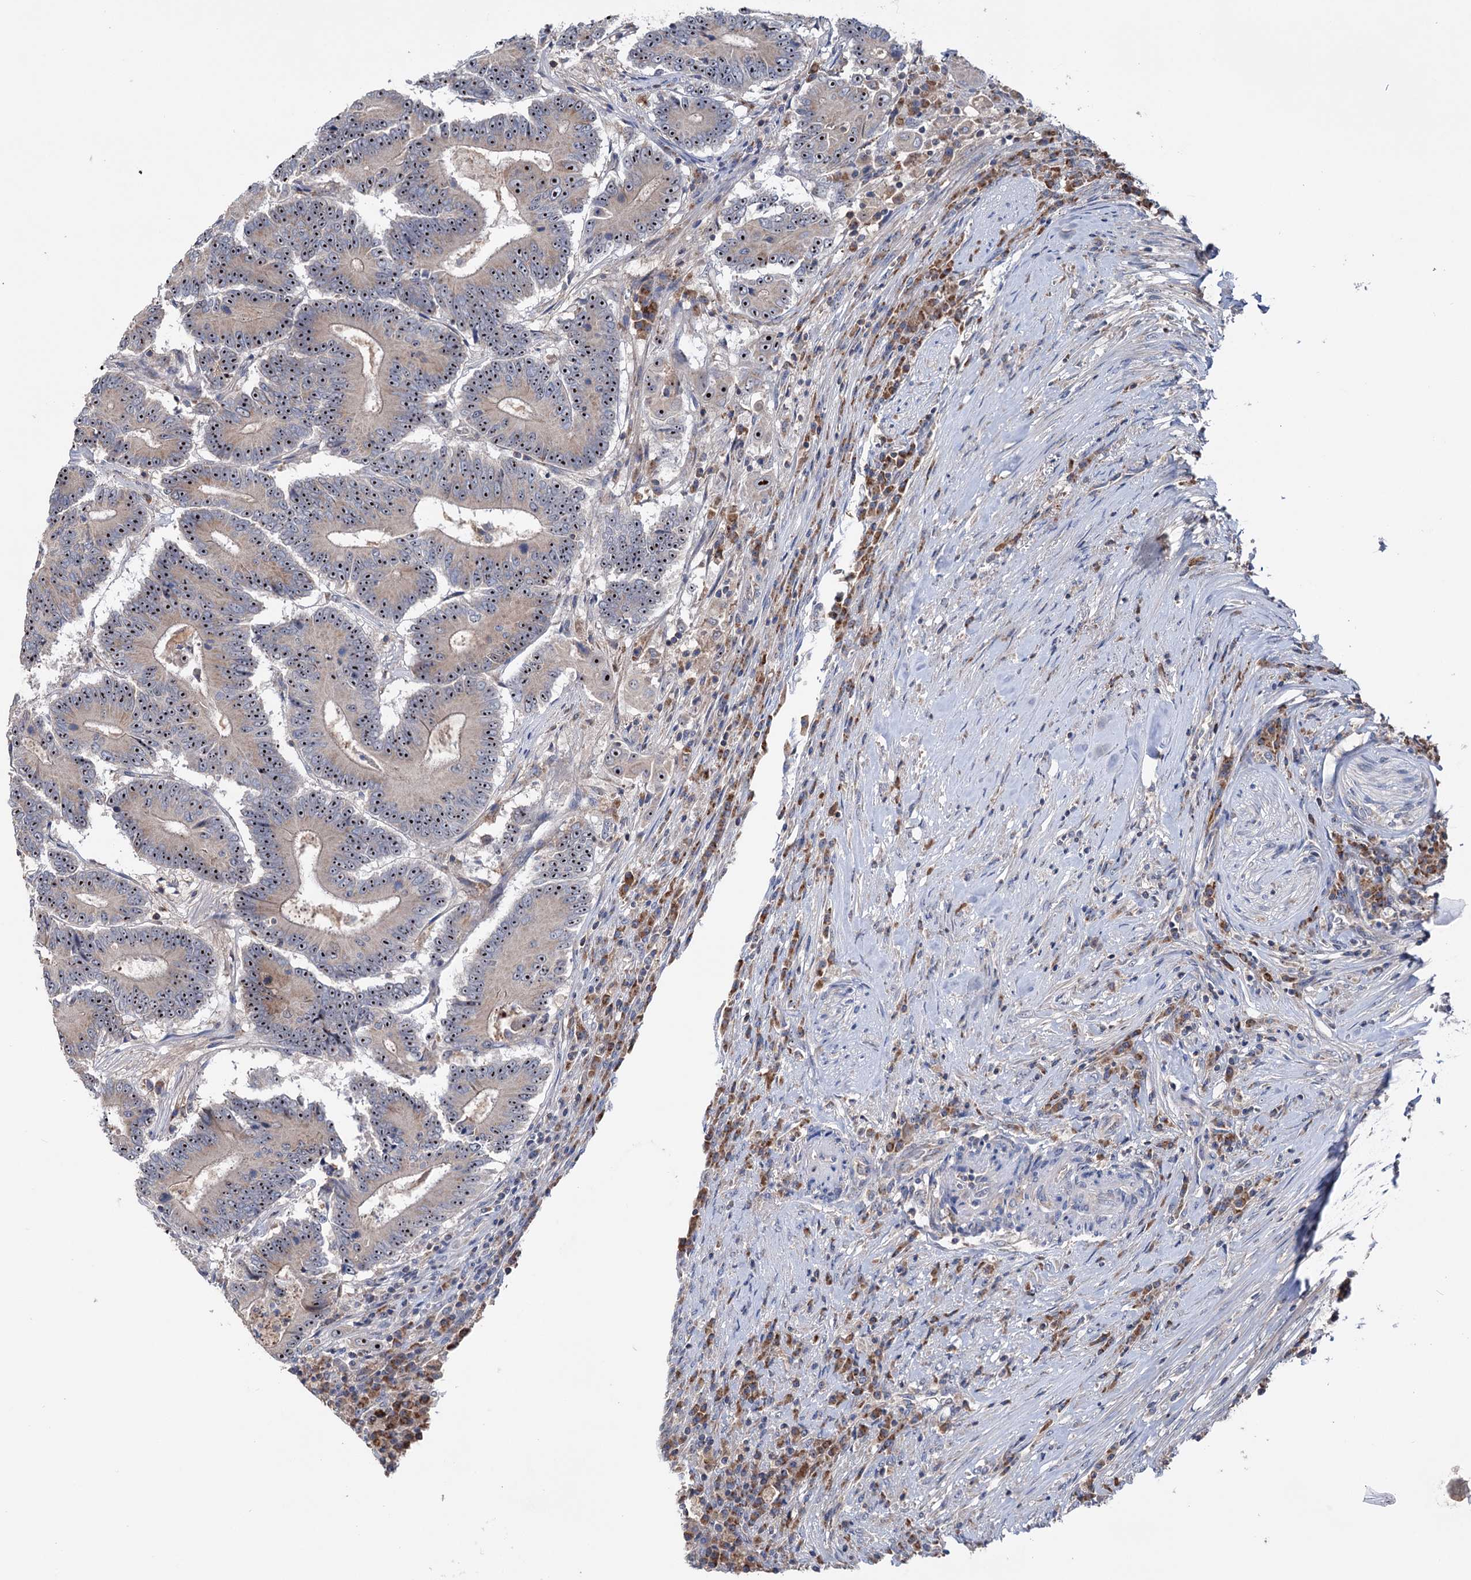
{"staining": {"intensity": "strong", "quantity": ">75%", "location": "nuclear"}, "tissue": "colorectal cancer", "cell_type": "Tumor cells", "image_type": "cancer", "snomed": [{"axis": "morphology", "description": "Adenocarcinoma, NOS"}, {"axis": "topography", "description": "Colon"}], "caption": "A histopathology image showing strong nuclear positivity in approximately >75% of tumor cells in colorectal cancer, as visualized by brown immunohistochemical staining.", "gene": "HTR3B", "patient": {"sex": "male", "age": 83}}